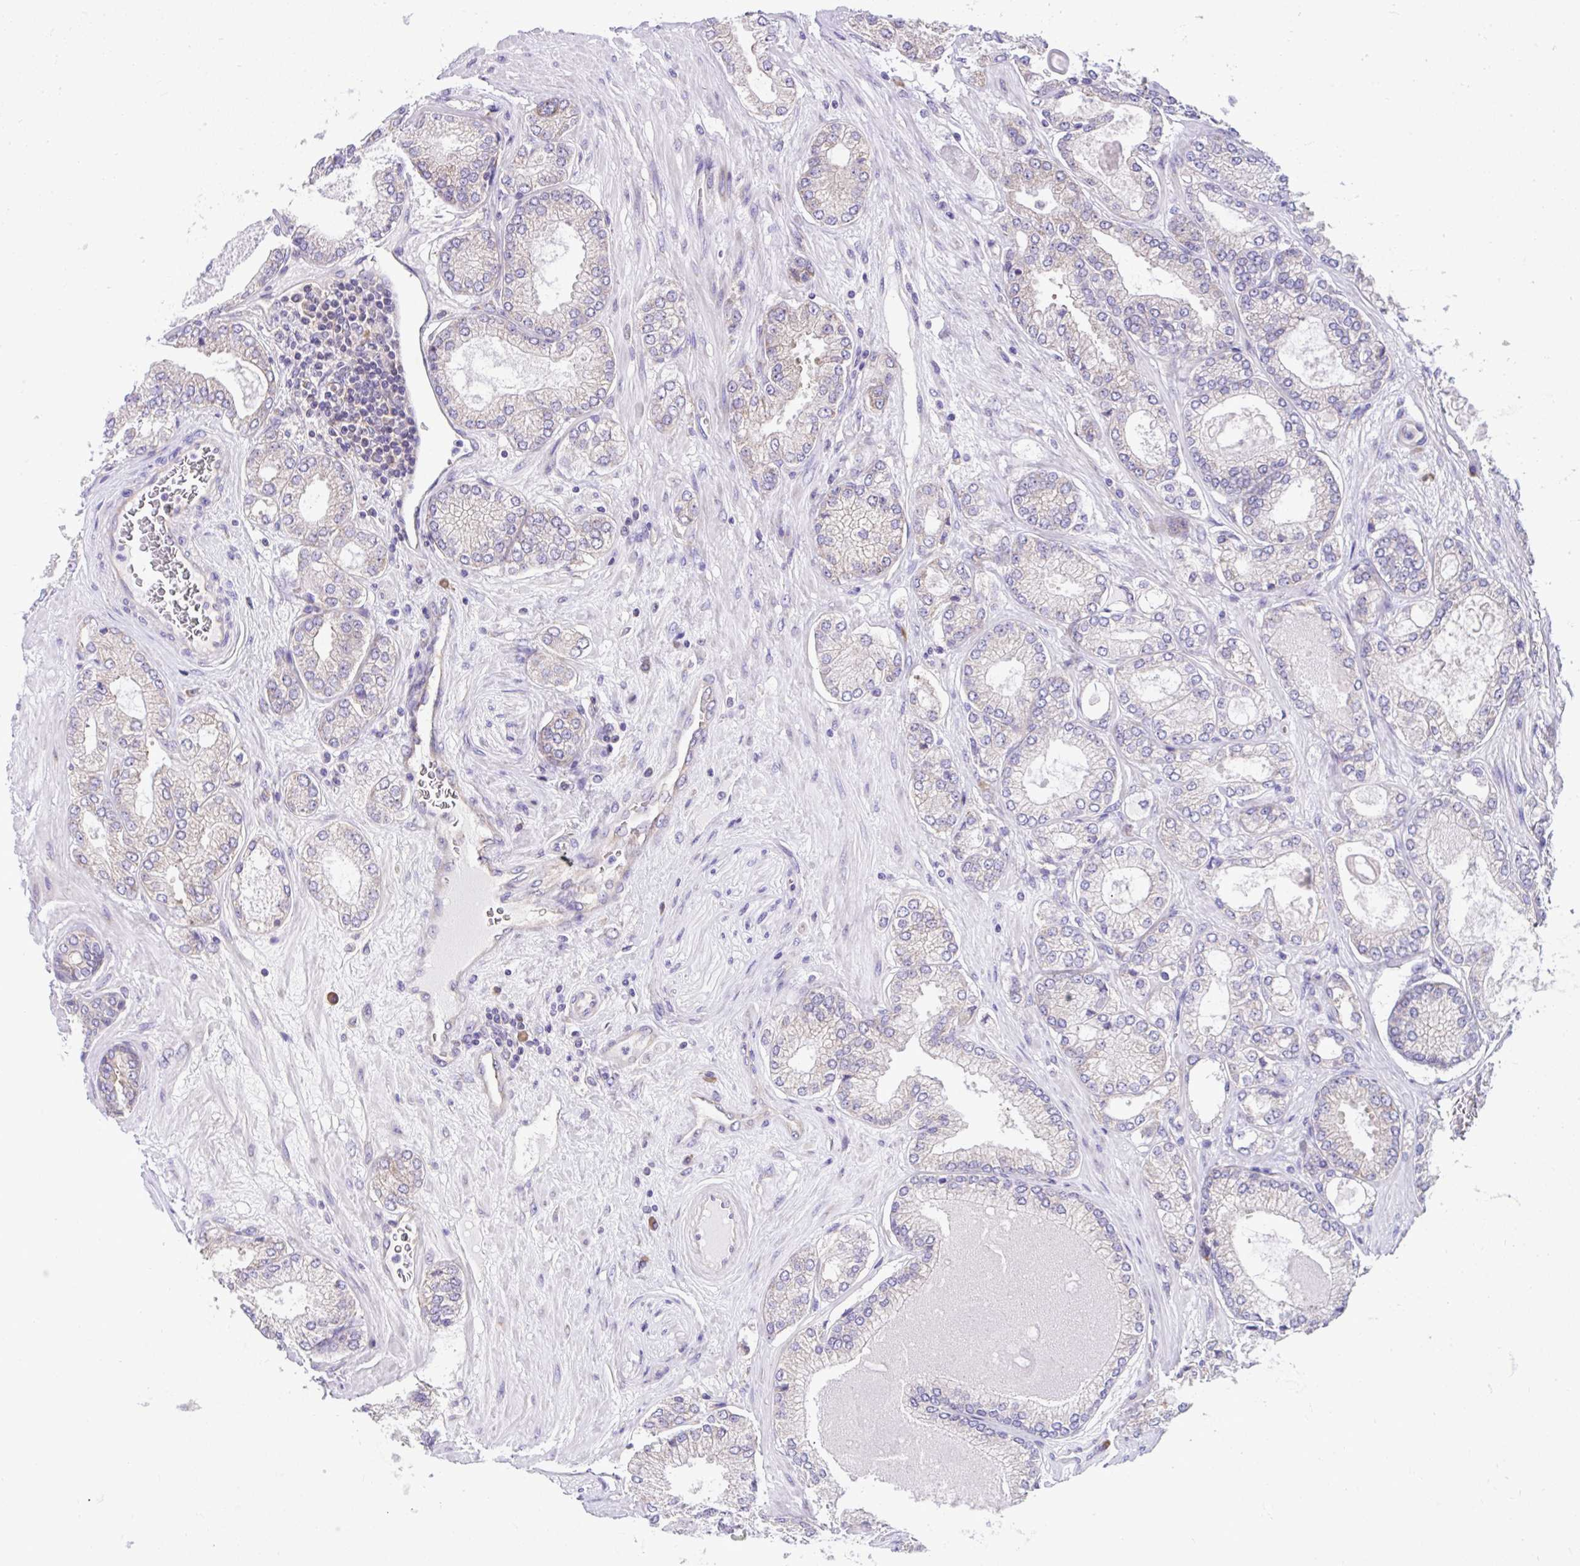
{"staining": {"intensity": "negative", "quantity": "none", "location": "none"}, "tissue": "prostate cancer", "cell_type": "Tumor cells", "image_type": "cancer", "snomed": [{"axis": "morphology", "description": "Adenocarcinoma, High grade"}, {"axis": "topography", "description": "Prostate"}], "caption": "Immunohistochemical staining of prostate cancer (adenocarcinoma (high-grade)) shows no significant positivity in tumor cells.", "gene": "RPL7", "patient": {"sex": "male", "age": 68}}